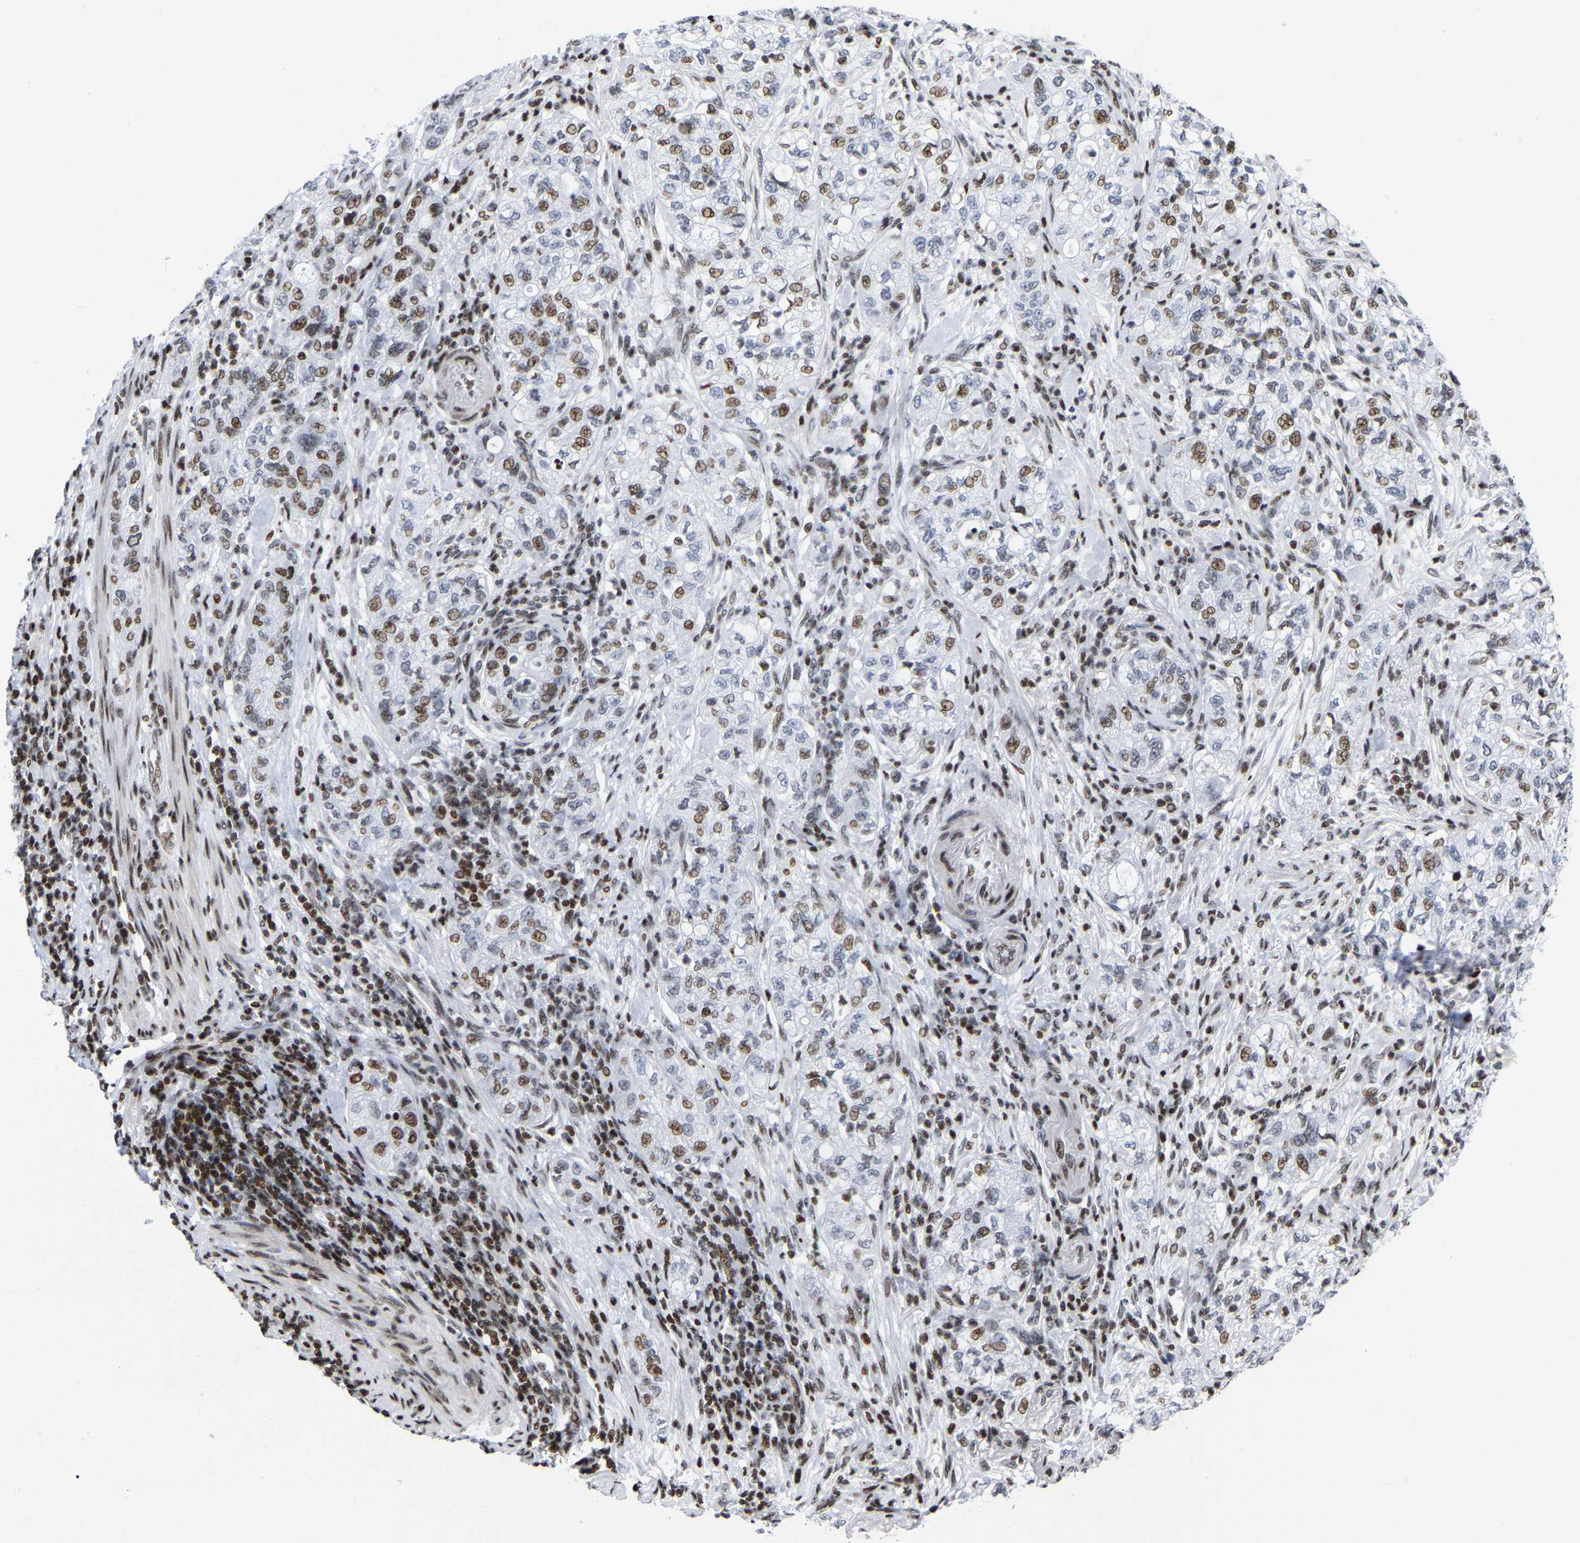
{"staining": {"intensity": "moderate", "quantity": "25%-75%", "location": "nuclear"}, "tissue": "pancreatic cancer", "cell_type": "Tumor cells", "image_type": "cancer", "snomed": [{"axis": "morphology", "description": "Adenocarcinoma, NOS"}, {"axis": "topography", "description": "Pancreas"}], "caption": "Immunohistochemistry micrograph of human pancreatic cancer stained for a protein (brown), which reveals medium levels of moderate nuclear positivity in about 25%-75% of tumor cells.", "gene": "PRCC", "patient": {"sex": "female", "age": 78}}